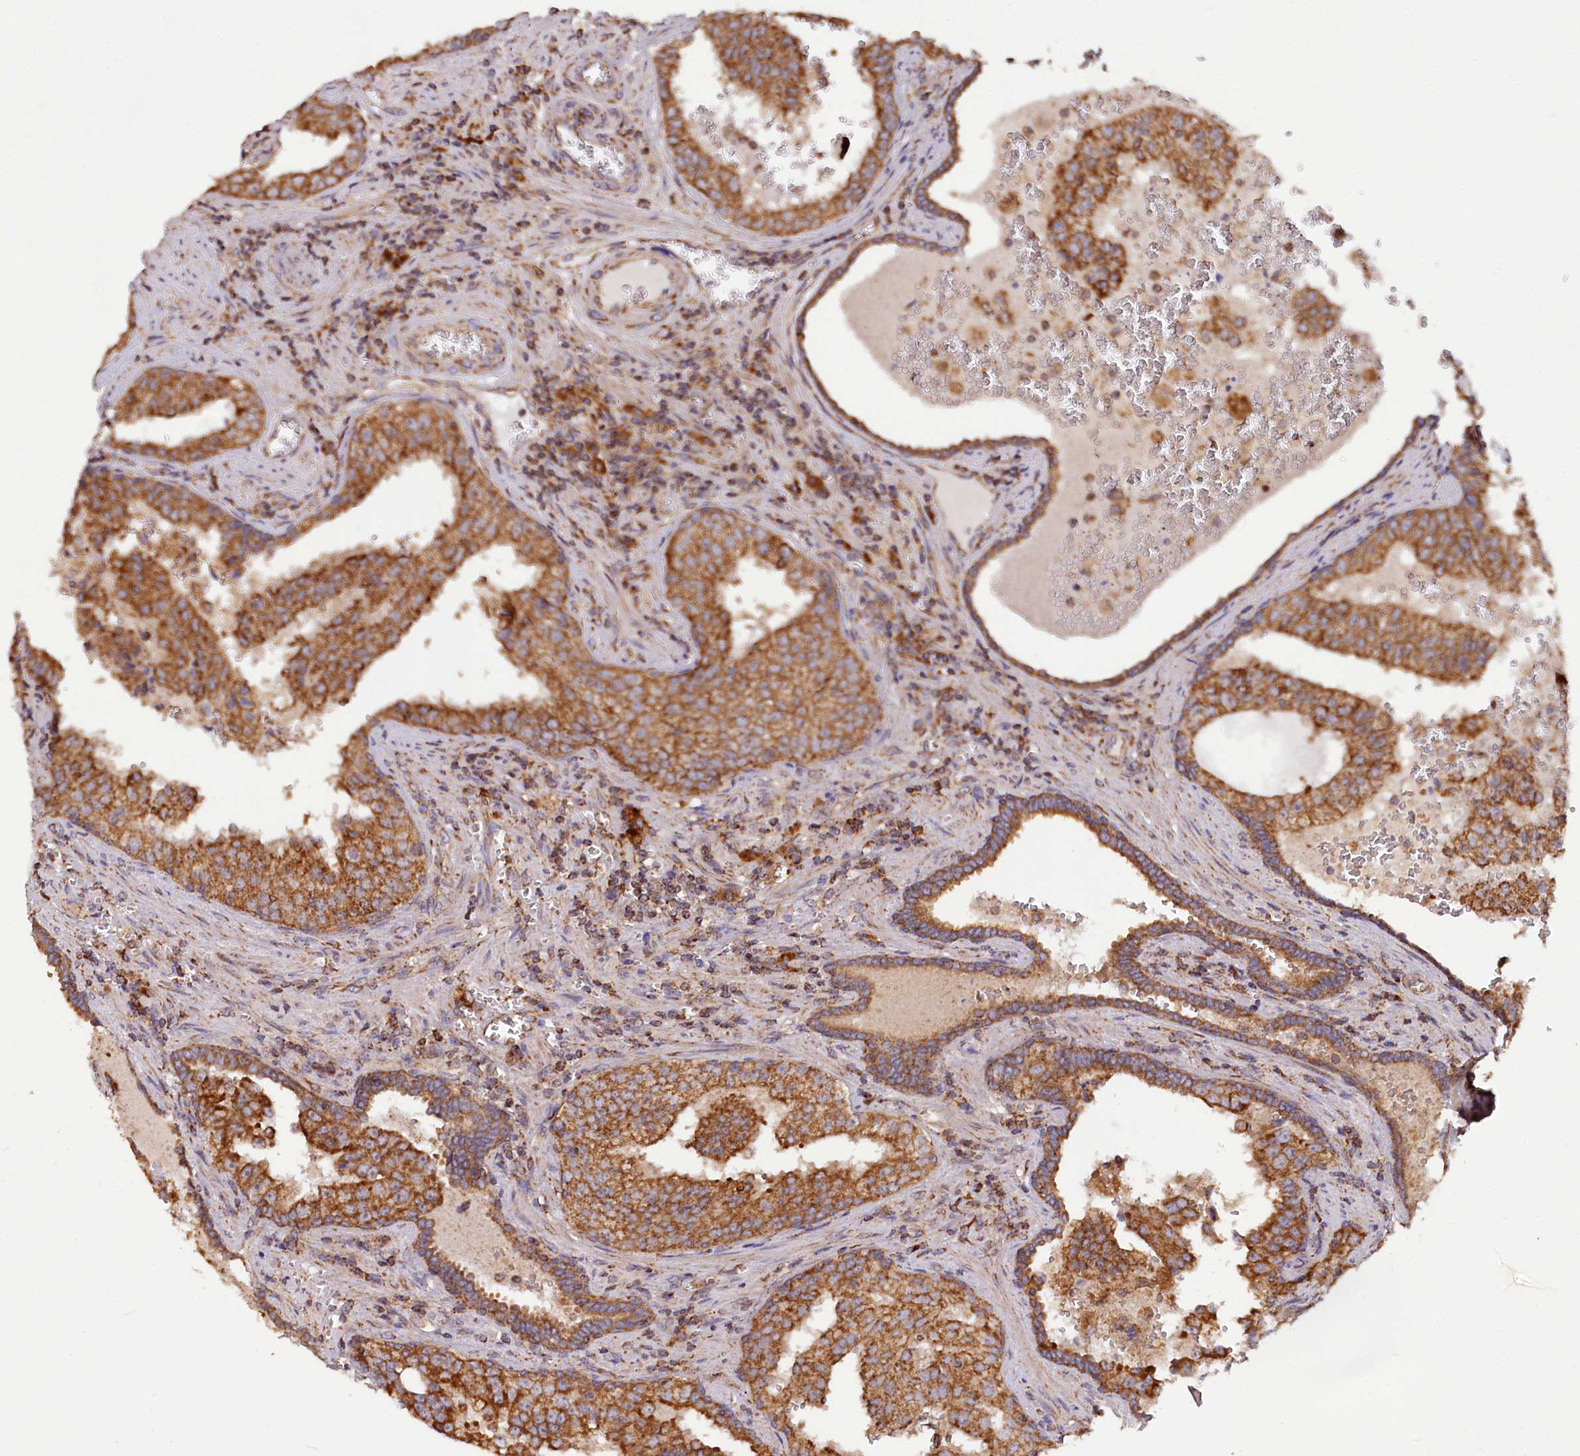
{"staining": {"intensity": "moderate", "quantity": ">75%", "location": "cytoplasmic/membranous"}, "tissue": "prostate cancer", "cell_type": "Tumor cells", "image_type": "cancer", "snomed": [{"axis": "morphology", "description": "Adenocarcinoma, High grade"}, {"axis": "topography", "description": "Prostate"}], "caption": "Protein analysis of prostate adenocarcinoma (high-grade) tissue reveals moderate cytoplasmic/membranous positivity in approximately >75% of tumor cells. (DAB (3,3'-diaminobenzidine) IHC, brown staining for protein, blue staining for nuclei).", "gene": "NUDT15", "patient": {"sex": "male", "age": 68}}